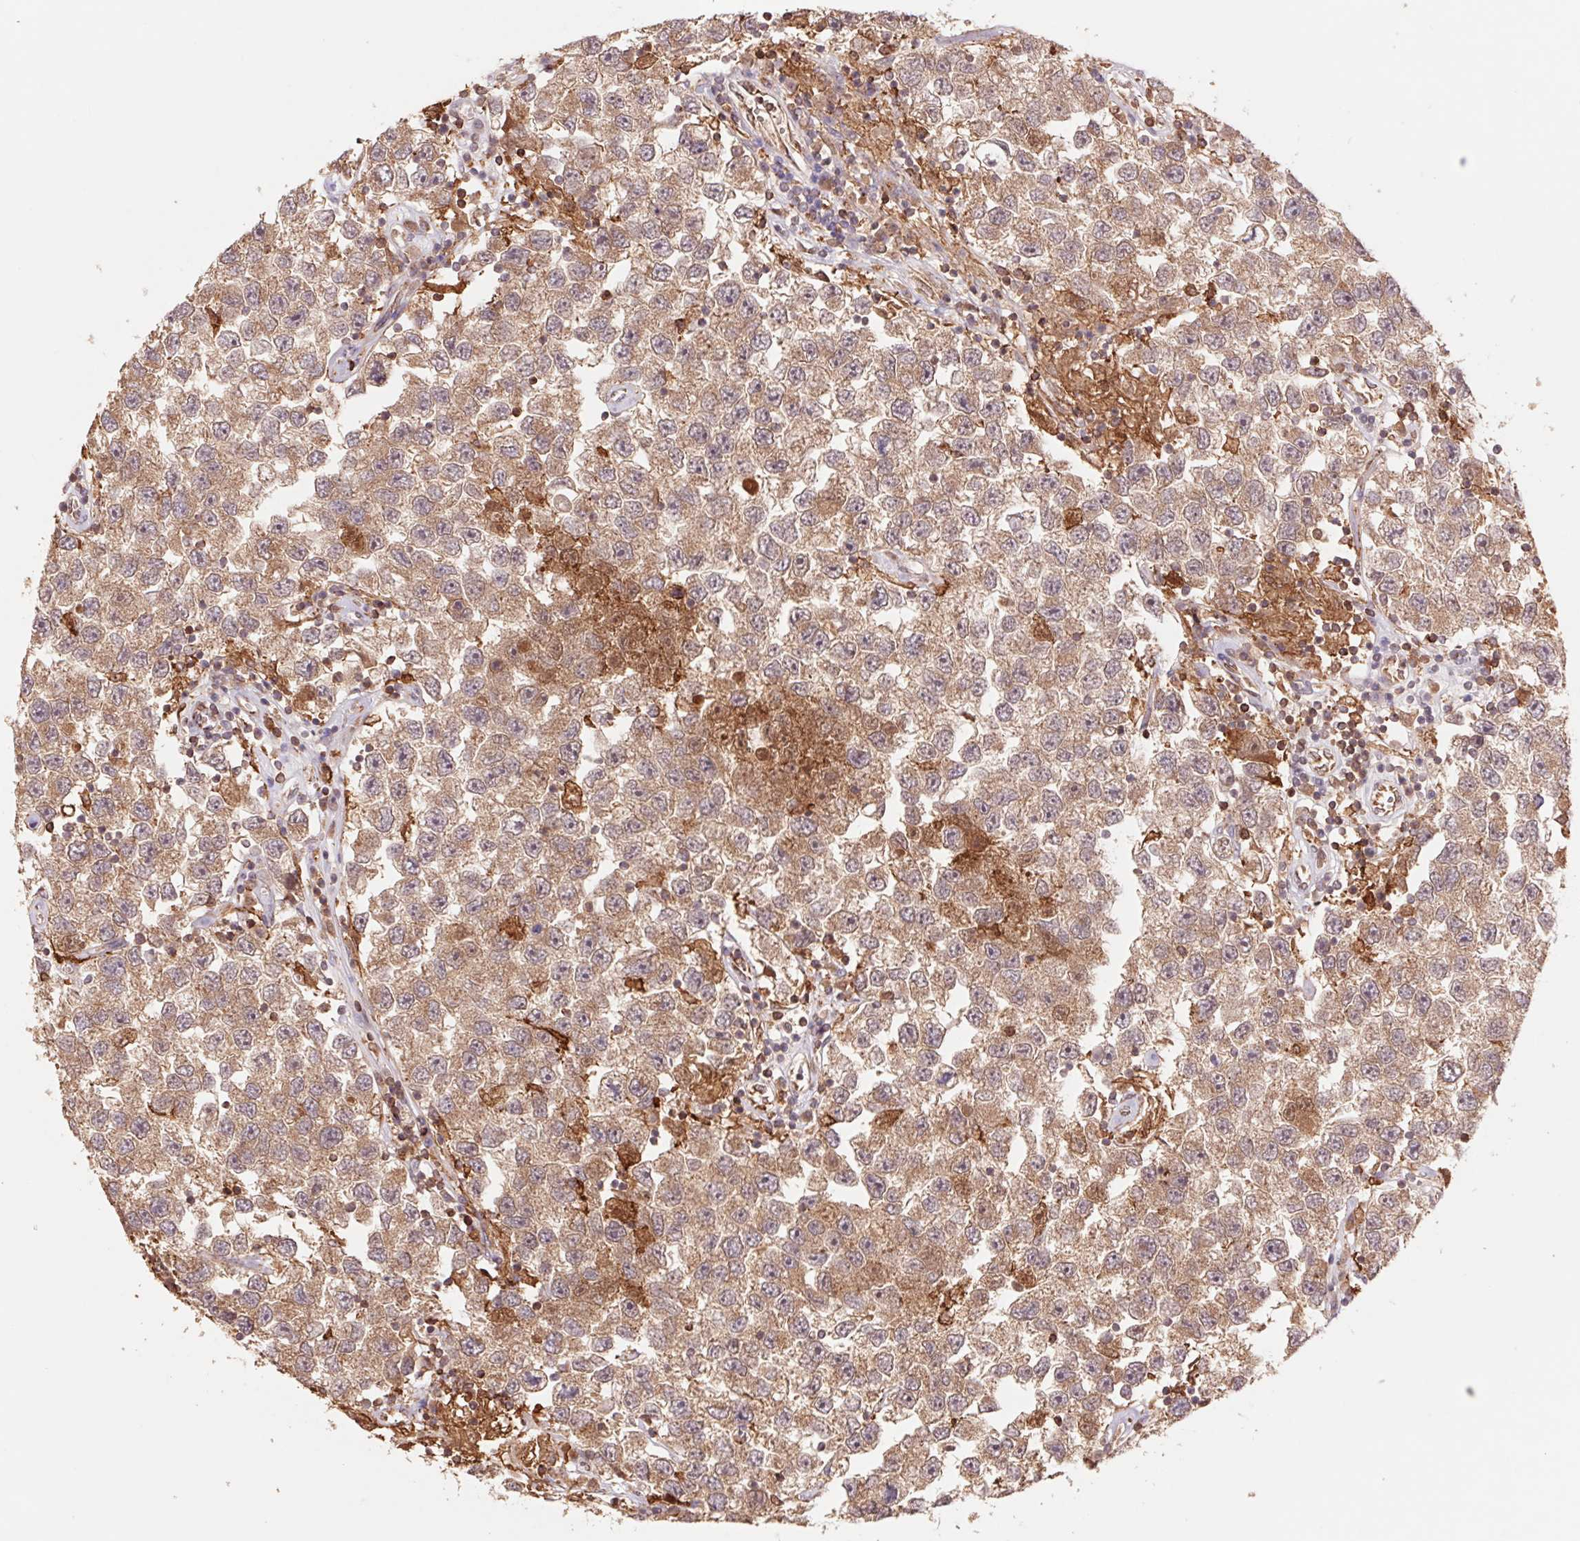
{"staining": {"intensity": "moderate", "quantity": ">75%", "location": "cytoplasmic/membranous"}, "tissue": "testis cancer", "cell_type": "Tumor cells", "image_type": "cancer", "snomed": [{"axis": "morphology", "description": "Seminoma, NOS"}, {"axis": "topography", "description": "Testis"}], "caption": "The histopathology image shows staining of testis cancer (seminoma), revealing moderate cytoplasmic/membranous protein positivity (brown color) within tumor cells.", "gene": "URM1", "patient": {"sex": "male", "age": 26}}